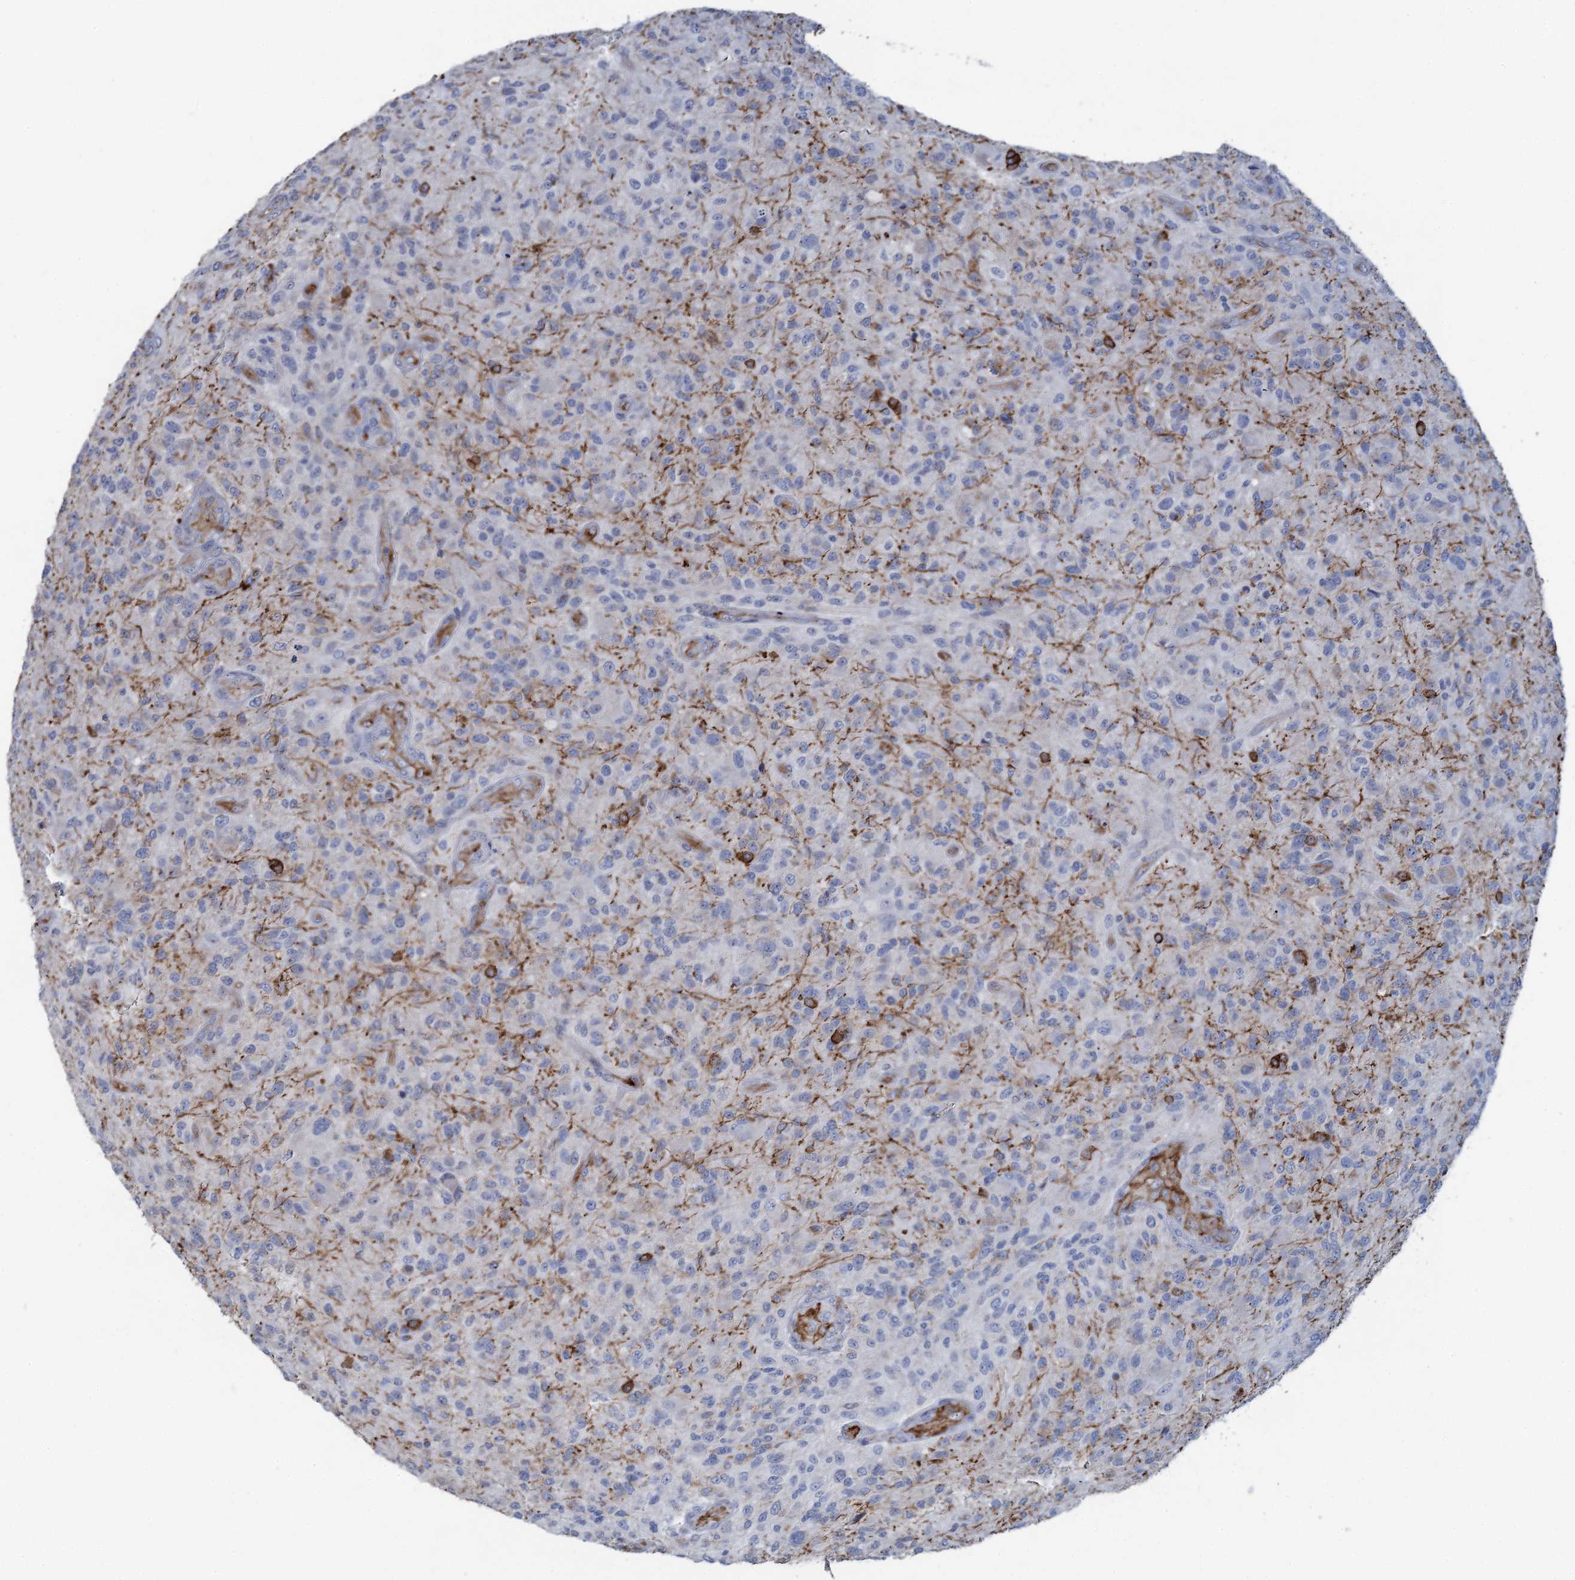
{"staining": {"intensity": "negative", "quantity": "none", "location": "none"}, "tissue": "glioma", "cell_type": "Tumor cells", "image_type": "cancer", "snomed": [{"axis": "morphology", "description": "Glioma, malignant, High grade"}, {"axis": "topography", "description": "Brain"}], "caption": "Human glioma stained for a protein using IHC exhibits no staining in tumor cells.", "gene": "PLLP", "patient": {"sex": "male", "age": 47}}